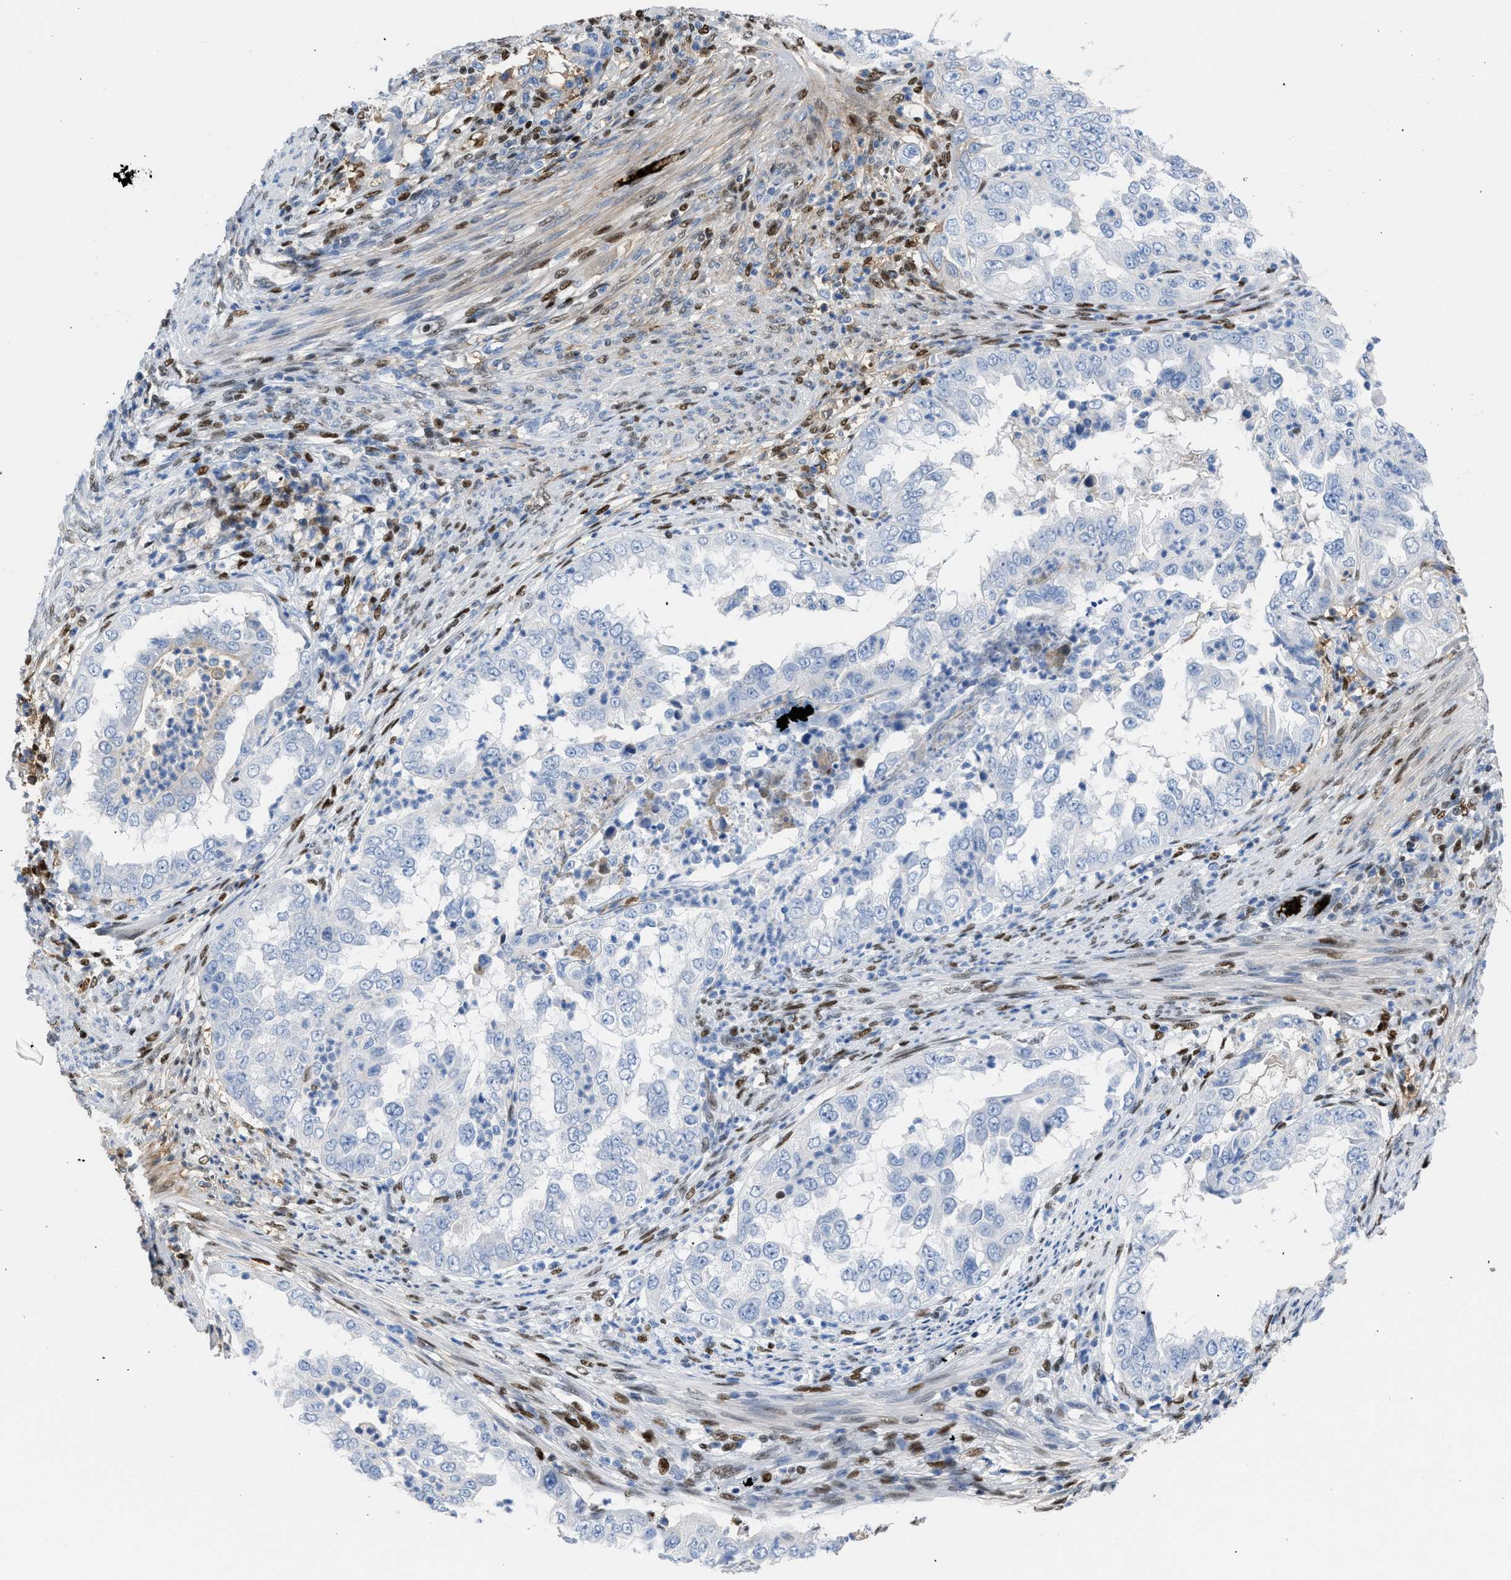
{"staining": {"intensity": "moderate", "quantity": "<25%", "location": "cytoplasmic/membranous"}, "tissue": "endometrial cancer", "cell_type": "Tumor cells", "image_type": "cancer", "snomed": [{"axis": "morphology", "description": "Adenocarcinoma, NOS"}, {"axis": "topography", "description": "Endometrium"}], "caption": "The immunohistochemical stain highlights moderate cytoplasmic/membranous positivity in tumor cells of endometrial adenocarcinoma tissue.", "gene": "LEF1", "patient": {"sex": "female", "age": 85}}